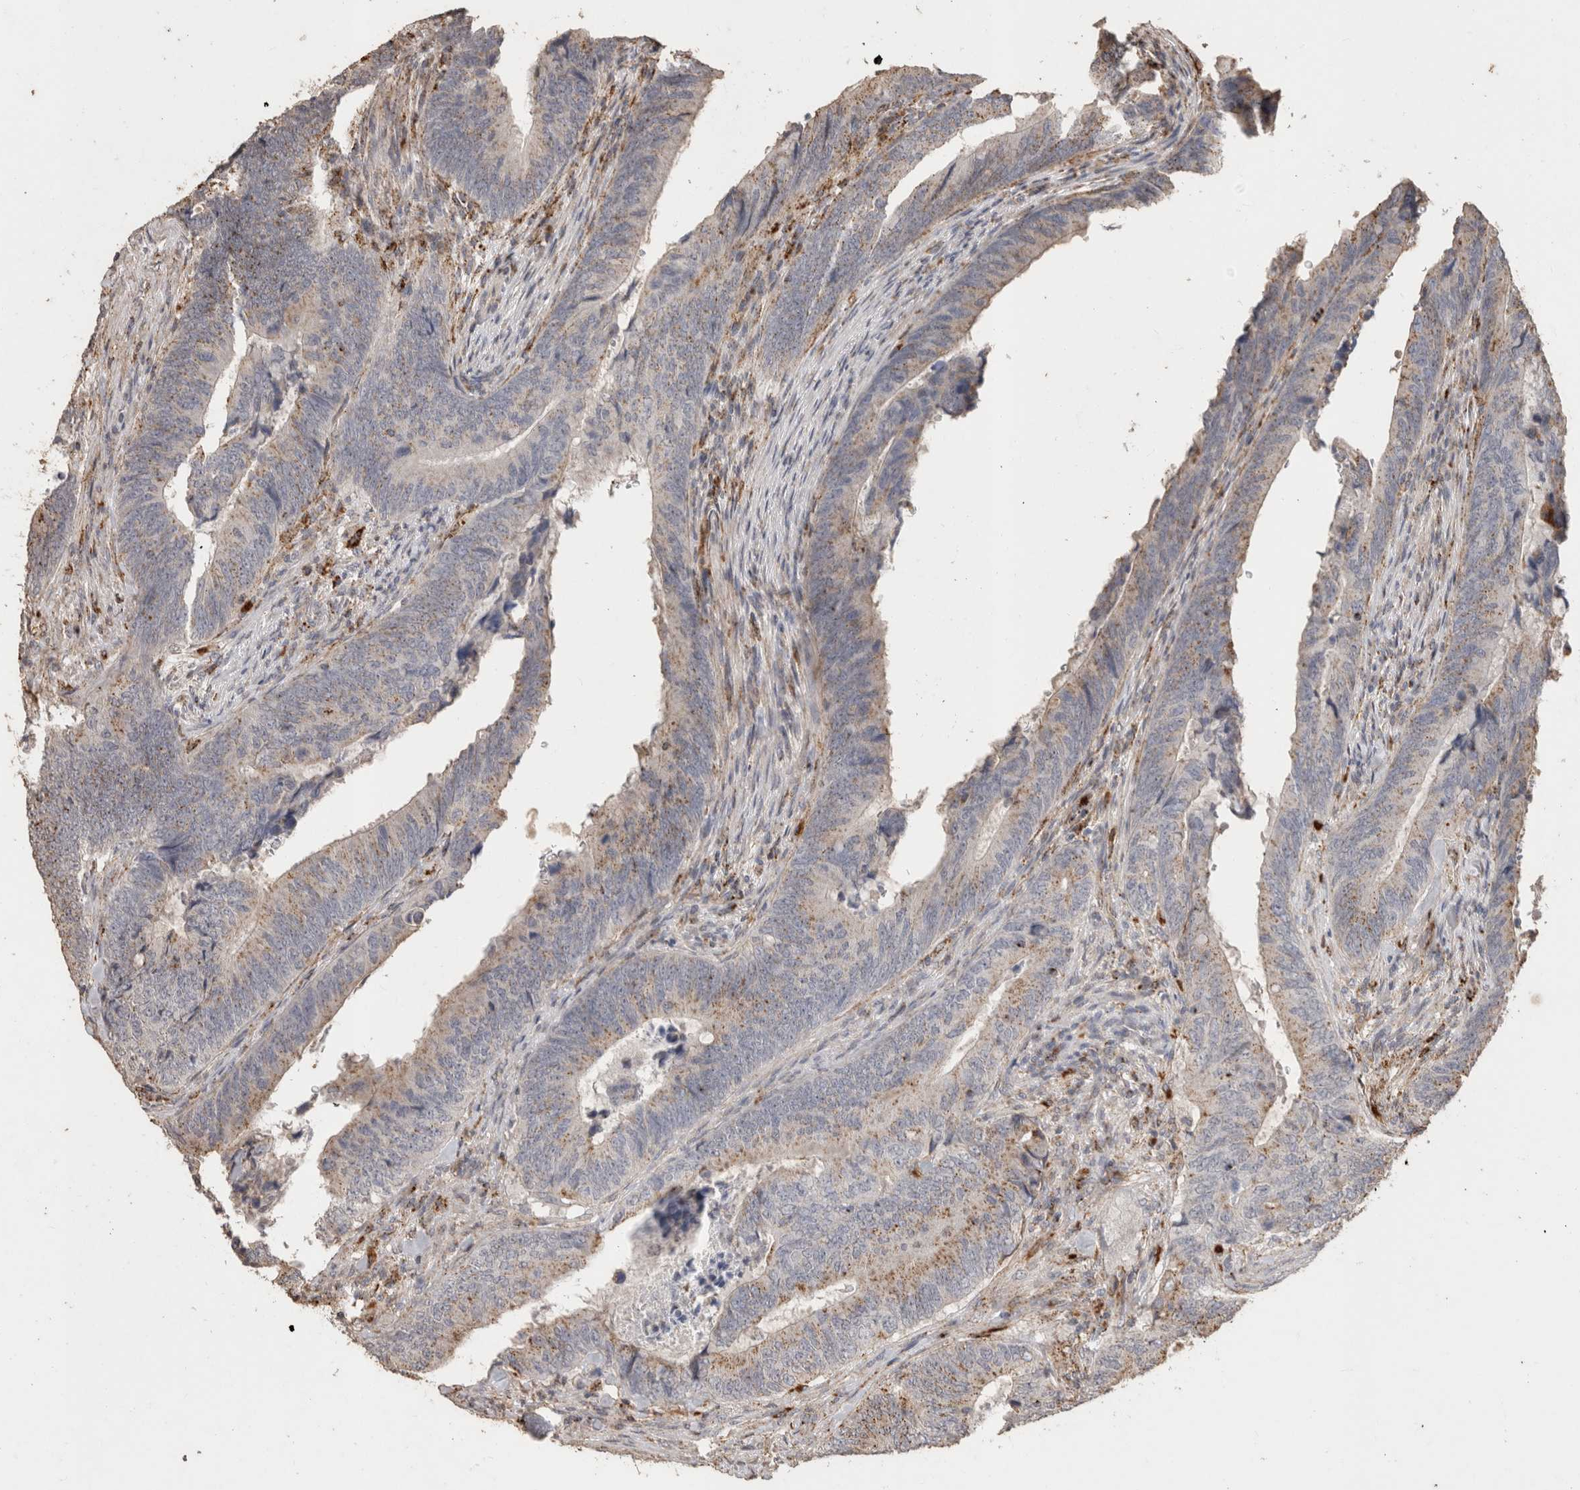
{"staining": {"intensity": "weak", "quantity": "25%-75%", "location": "cytoplasmic/membranous"}, "tissue": "colorectal cancer", "cell_type": "Tumor cells", "image_type": "cancer", "snomed": [{"axis": "morphology", "description": "Normal tissue, NOS"}, {"axis": "morphology", "description": "Adenocarcinoma, NOS"}, {"axis": "topography", "description": "Colon"}], "caption": "IHC of colorectal cancer (adenocarcinoma) shows low levels of weak cytoplasmic/membranous expression in approximately 25%-75% of tumor cells.", "gene": "ARSA", "patient": {"sex": "male", "age": 56}}